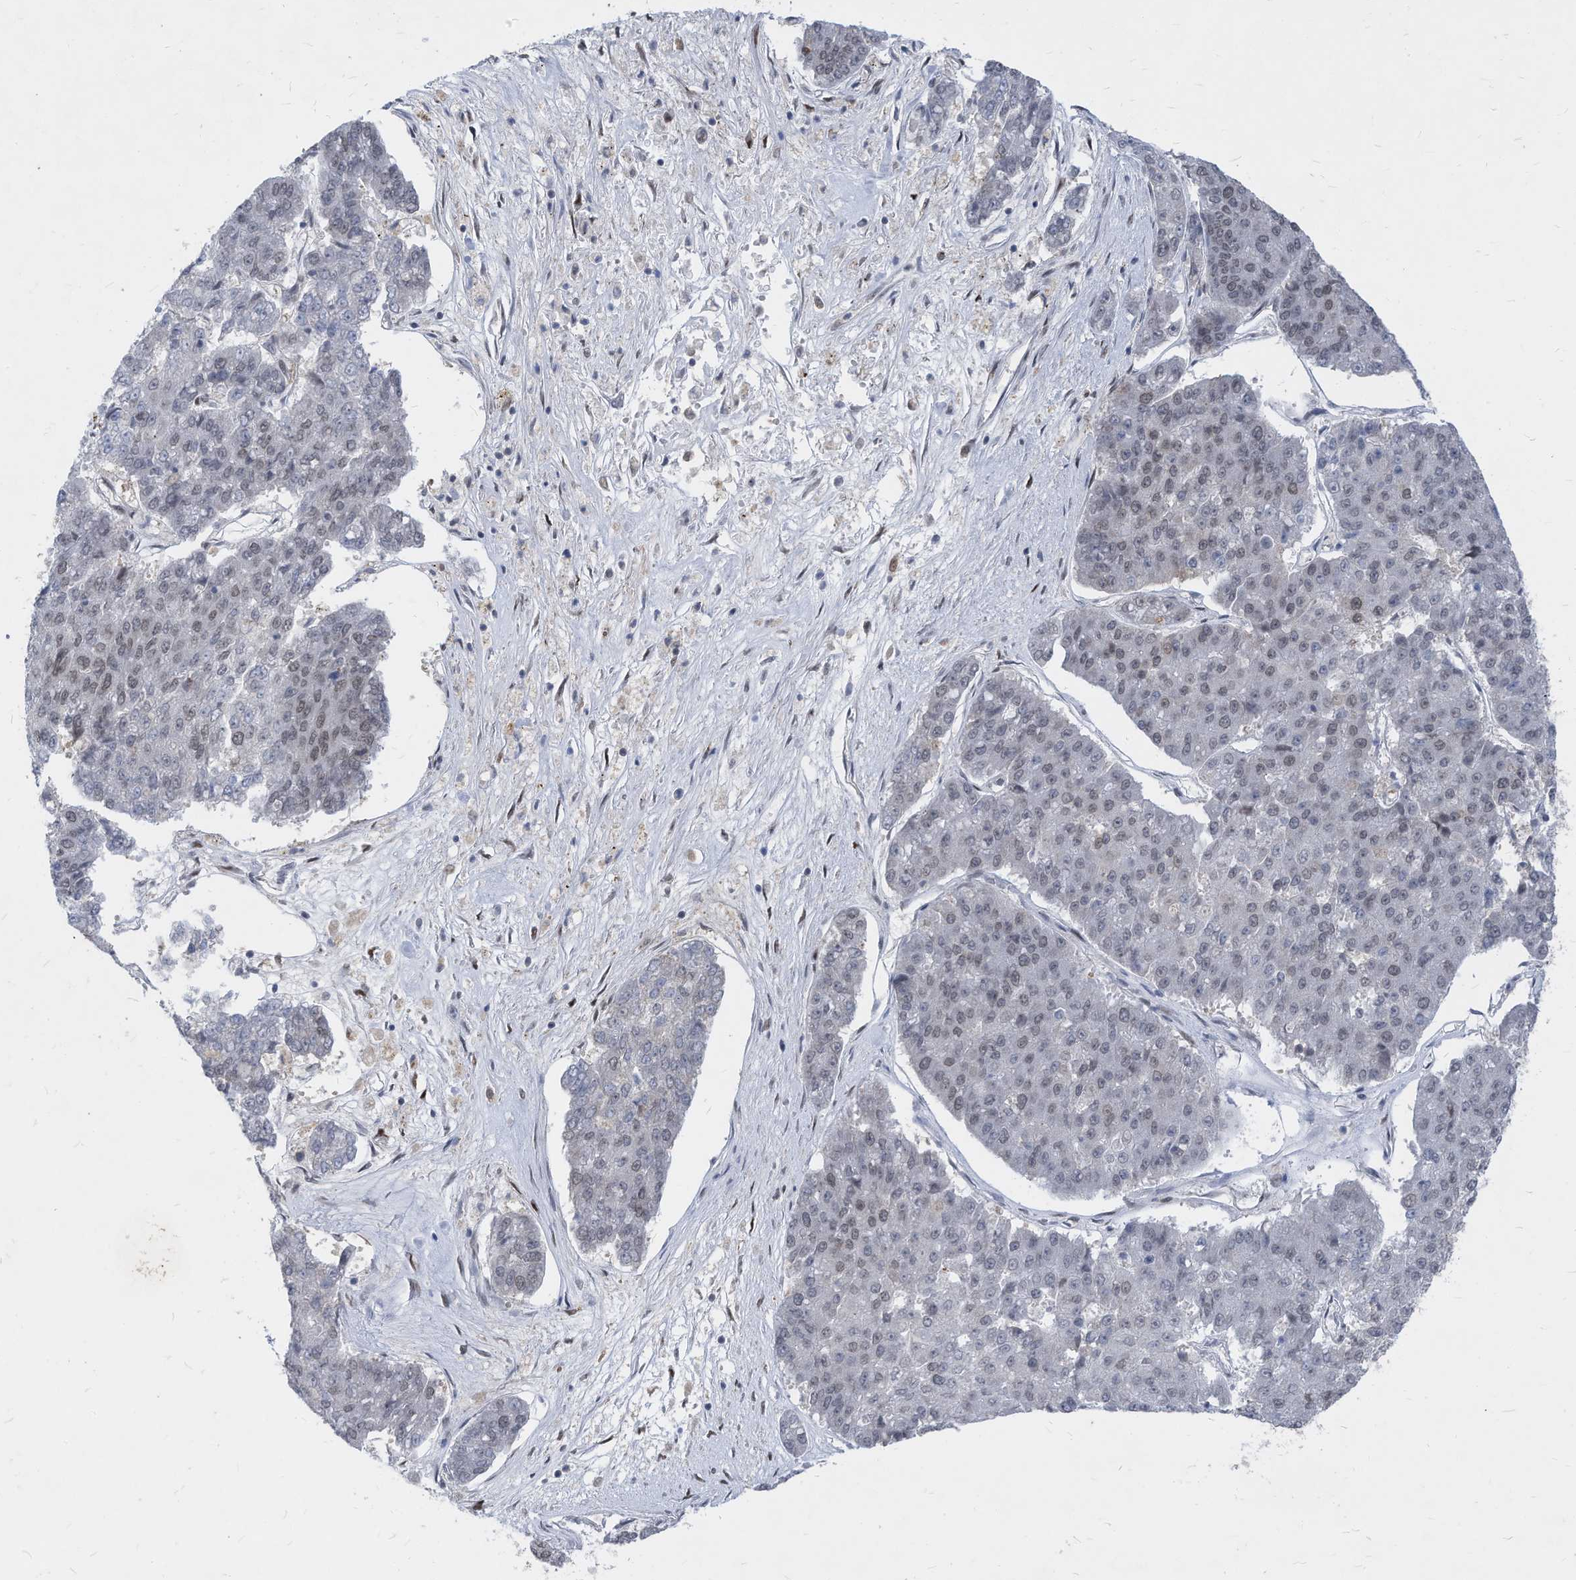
{"staining": {"intensity": "negative", "quantity": "none", "location": "none"}, "tissue": "pancreatic cancer", "cell_type": "Tumor cells", "image_type": "cancer", "snomed": [{"axis": "morphology", "description": "Adenocarcinoma, NOS"}, {"axis": "topography", "description": "Pancreas"}], "caption": "Tumor cells are negative for brown protein staining in pancreatic cancer (adenocarcinoma). The staining was performed using DAB (3,3'-diaminobenzidine) to visualize the protein expression in brown, while the nuclei were stained in blue with hematoxylin (Magnification: 20x).", "gene": "KPNB1", "patient": {"sex": "male", "age": 50}}